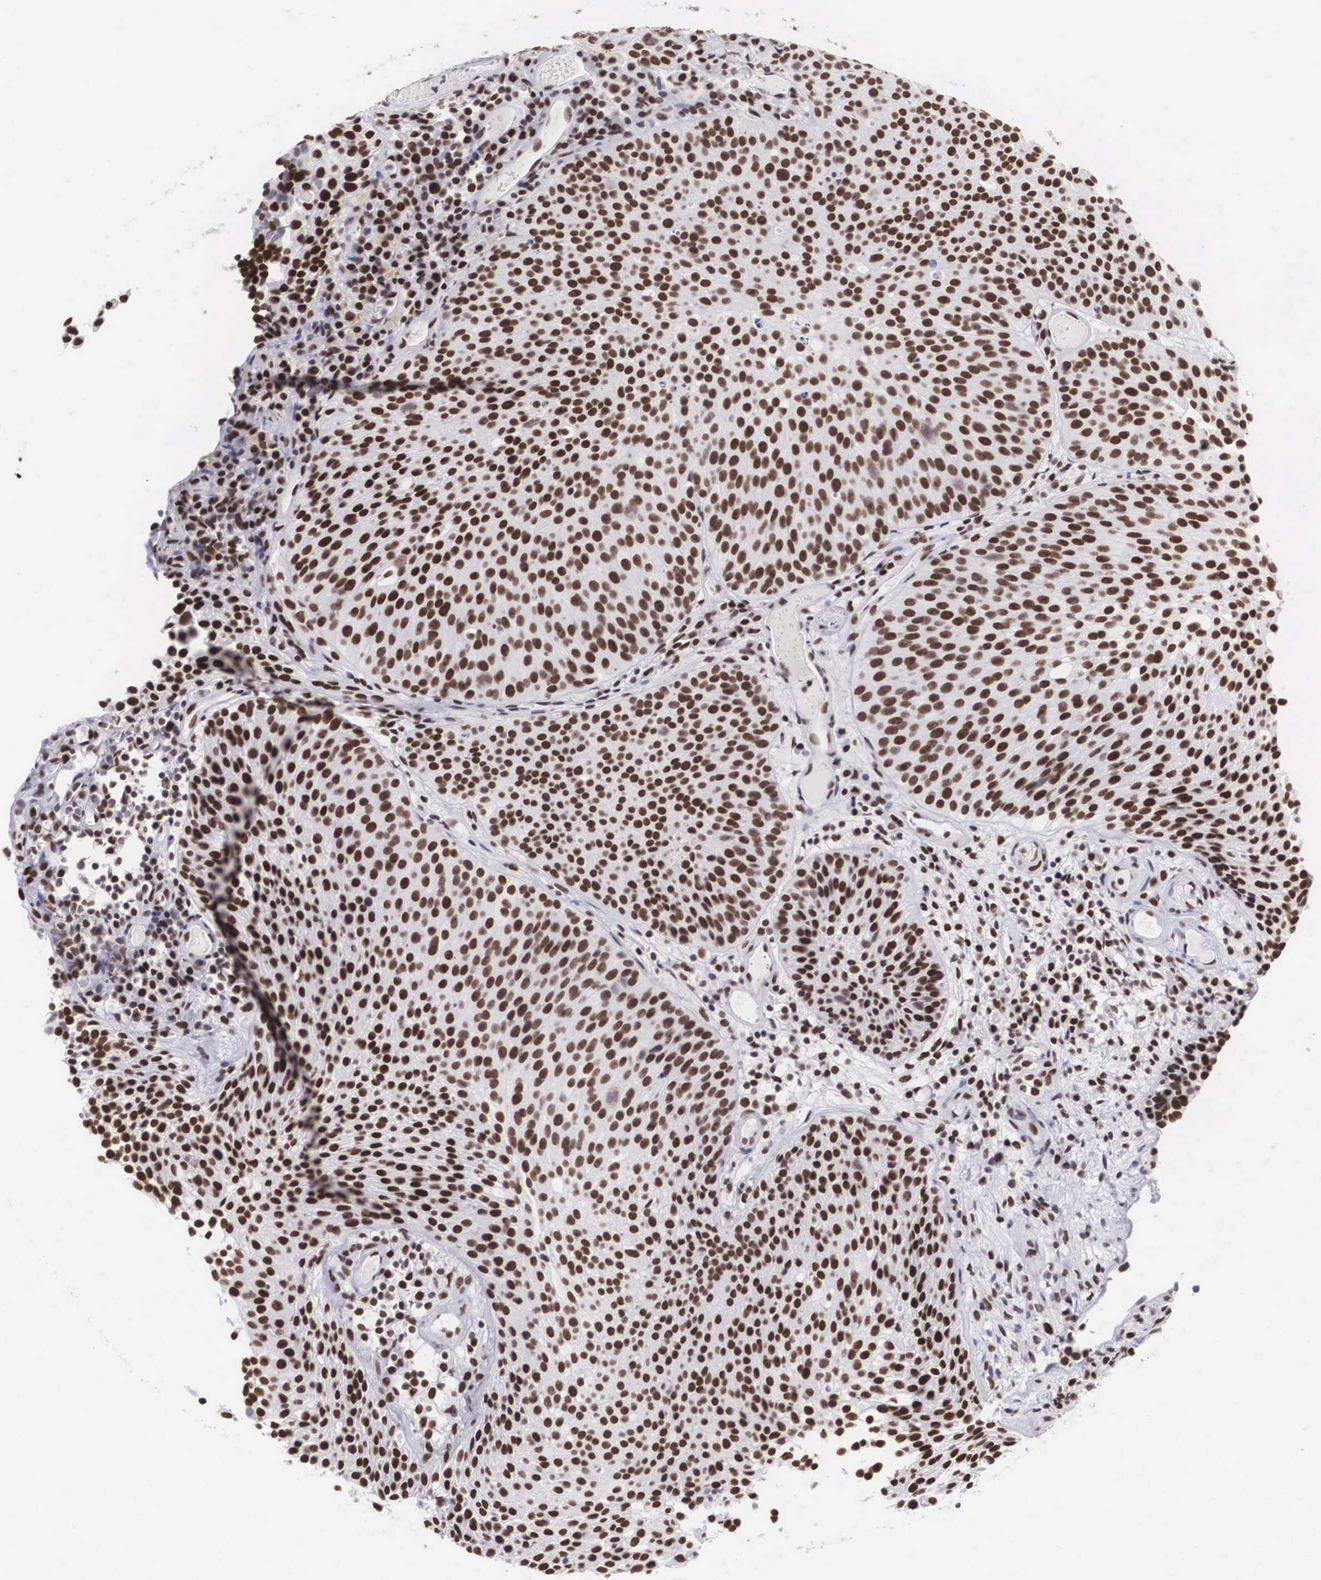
{"staining": {"intensity": "strong", "quantity": ">75%", "location": "nuclear"}, "tissue": "urothelial cancer", "cell_type": "Tumor cells", "image_type": "cancer", "snomed": [{"axis": "morphology", "description": "Urothelial carcinoma, Low grade"}, {"axis": "topography", "description": "Urinary bladder"}], "caption": "Protein analysis of urothelial cancer tissue exhibits strong nuclear staining in about >75% of tumor cells.", "gene": "CSTF2", "patient": {"sex": "male", "age": 85}}